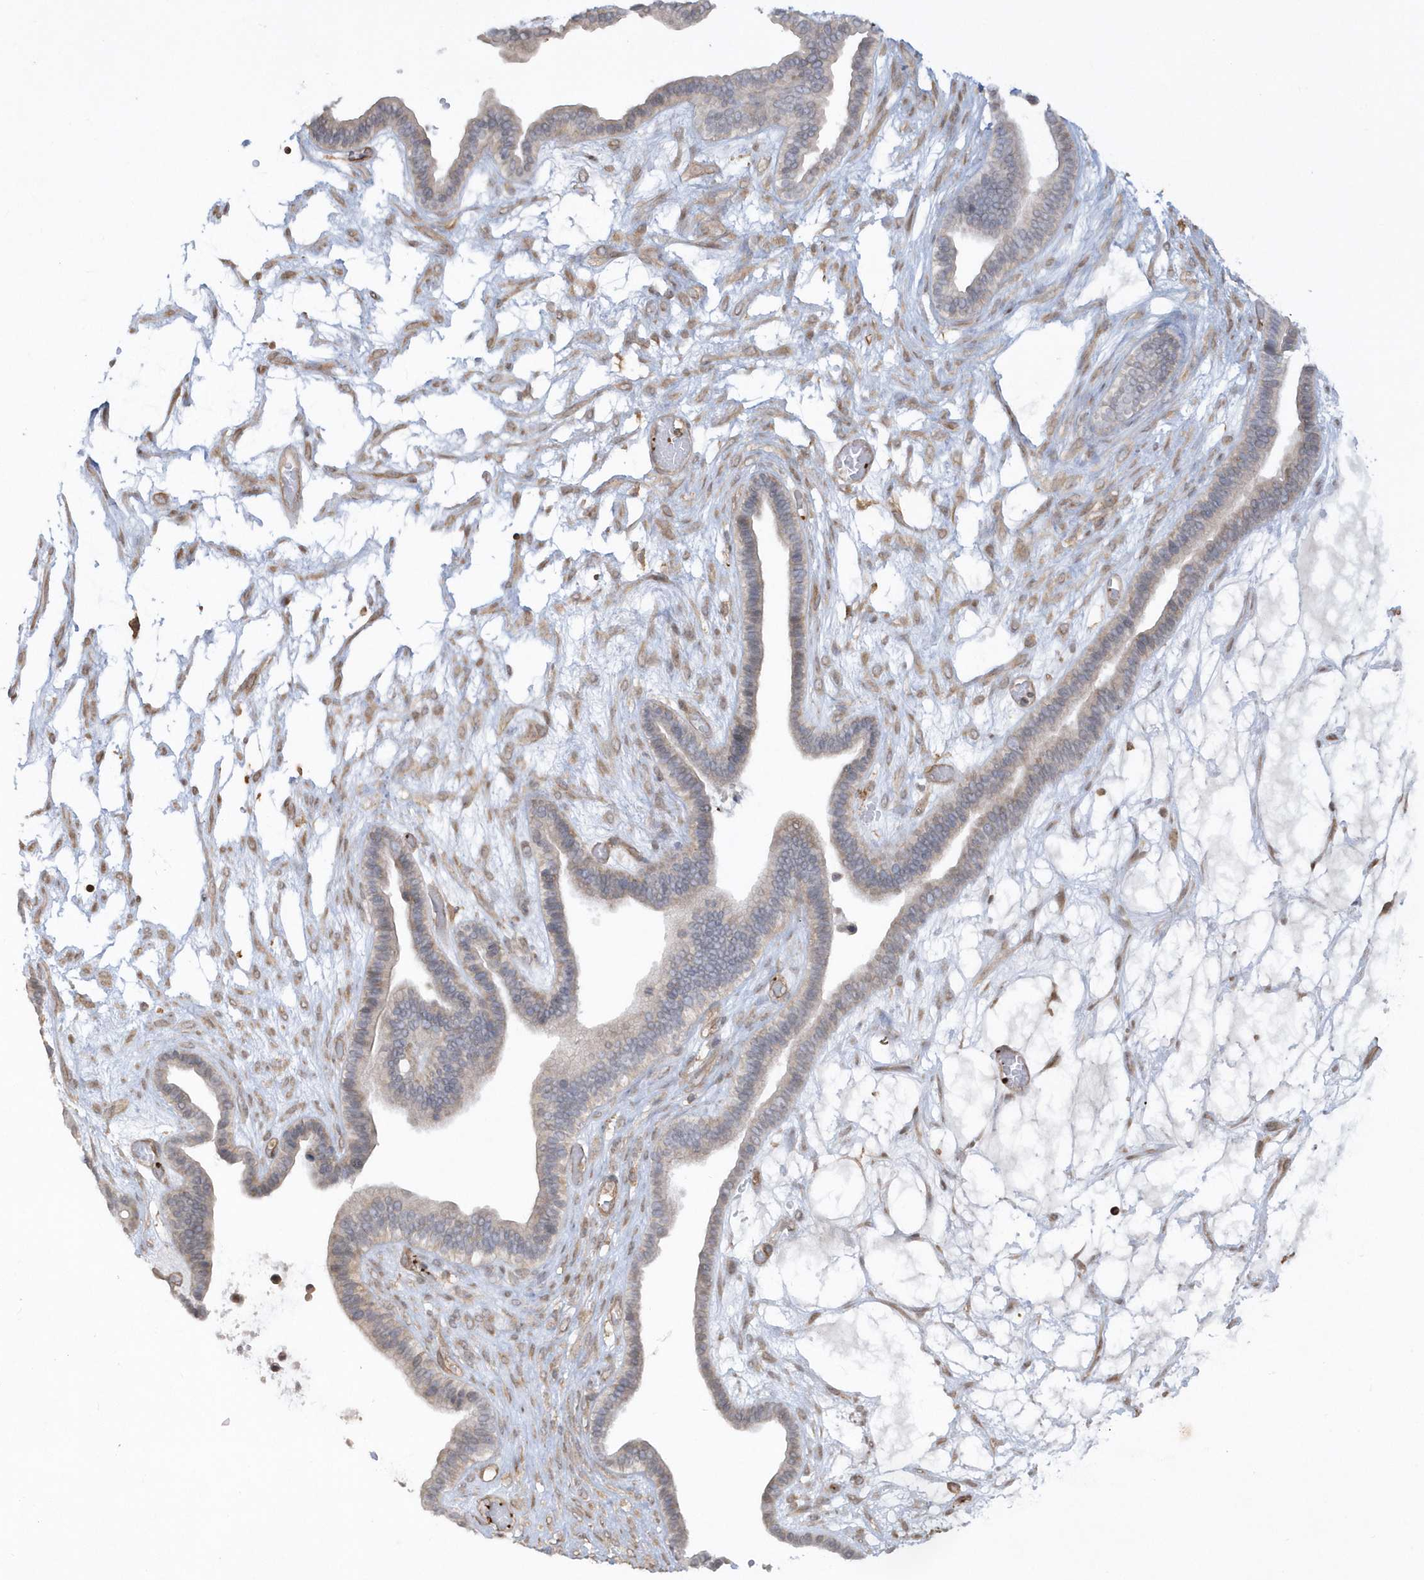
{"staining": {"intensity": "weak", "quantity": ">75%", "location": "cytoplasmic/membranous"}, "tissue": "ovarian cancer", "cell_type": "Tumor cells", "image_type": "cancer", "snomed": [{"axis": "morphology", "description": "Cystadenocarcinoma, serous, NOS"}, {"axis": "topography", "description": "Ovary"}], "caption": "Immunohistochemistry (IHC) staining of ovarian cancer, which exhibits low levels of weak cytoplasmic/membranous expression in approximately >75% of tumor cells indicating weak cytoplasmic/membranous protein staining. The staining was performed using DAB (brown) for protein detection and nuclei were counterstained in hematoxylin (blue).", "gene": "BSN", "patient": {"sex": "female", "age": 56}}